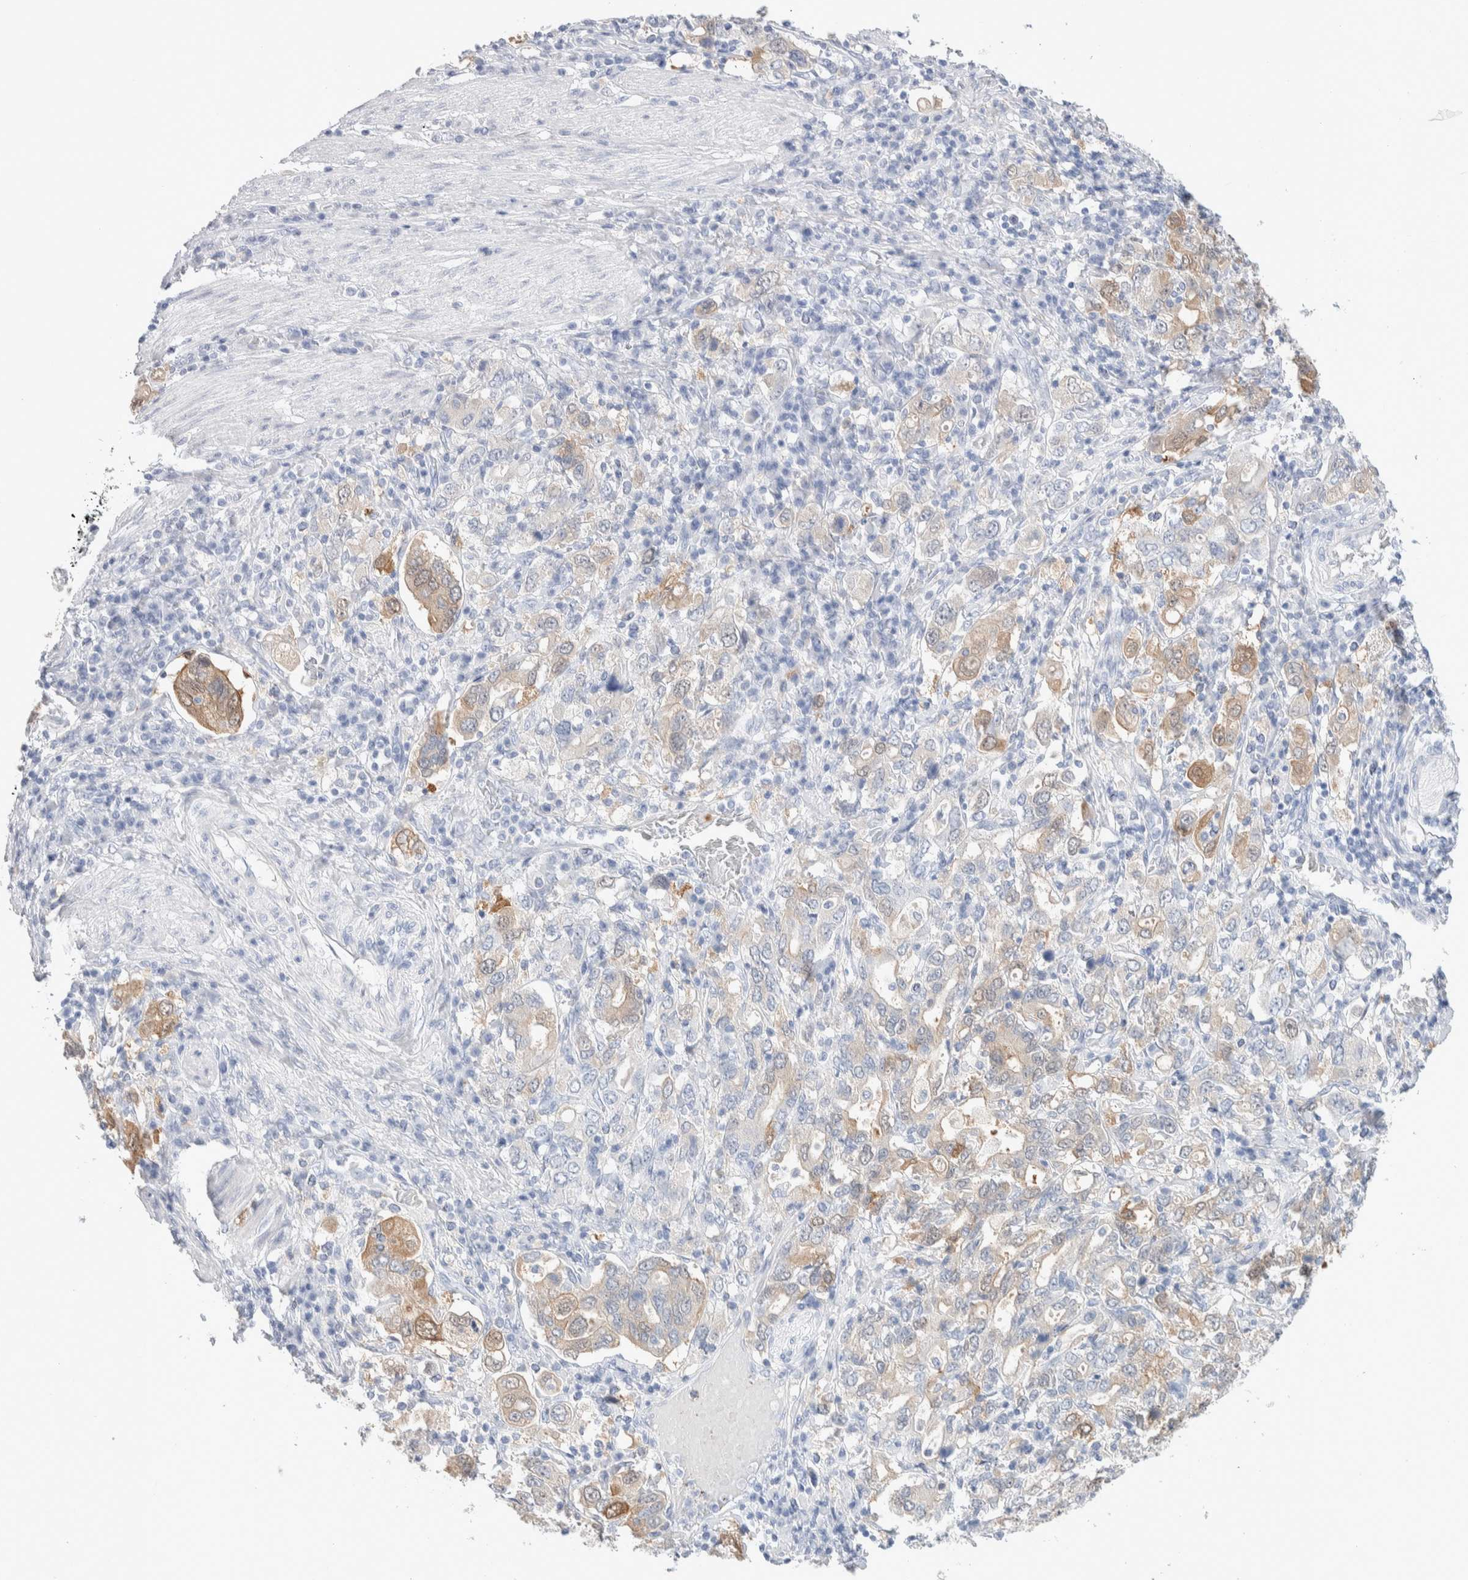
{"staining": {"intensity": "moderate", "quantity": "<25%", "location": "cytoplasmic/membranous"}, "tissue": "stomach cancer", "cell_type": "Tumor cells", "image_type": "cancer", "snomed": [{"axis": "morphology", "description": "Adenocarcinoma, NOS"}, {"axis": "topography", "description": "Stomach, upper"}], "caption": "Stomach cancer (adenocarcinoma) stained with DAB IHC shows low levels of moderate cytoplasmic/membranous staining in approximately <25% of tumor cells.", "gene": "GDA", "patient": {"sex": "male", "age": 62}}